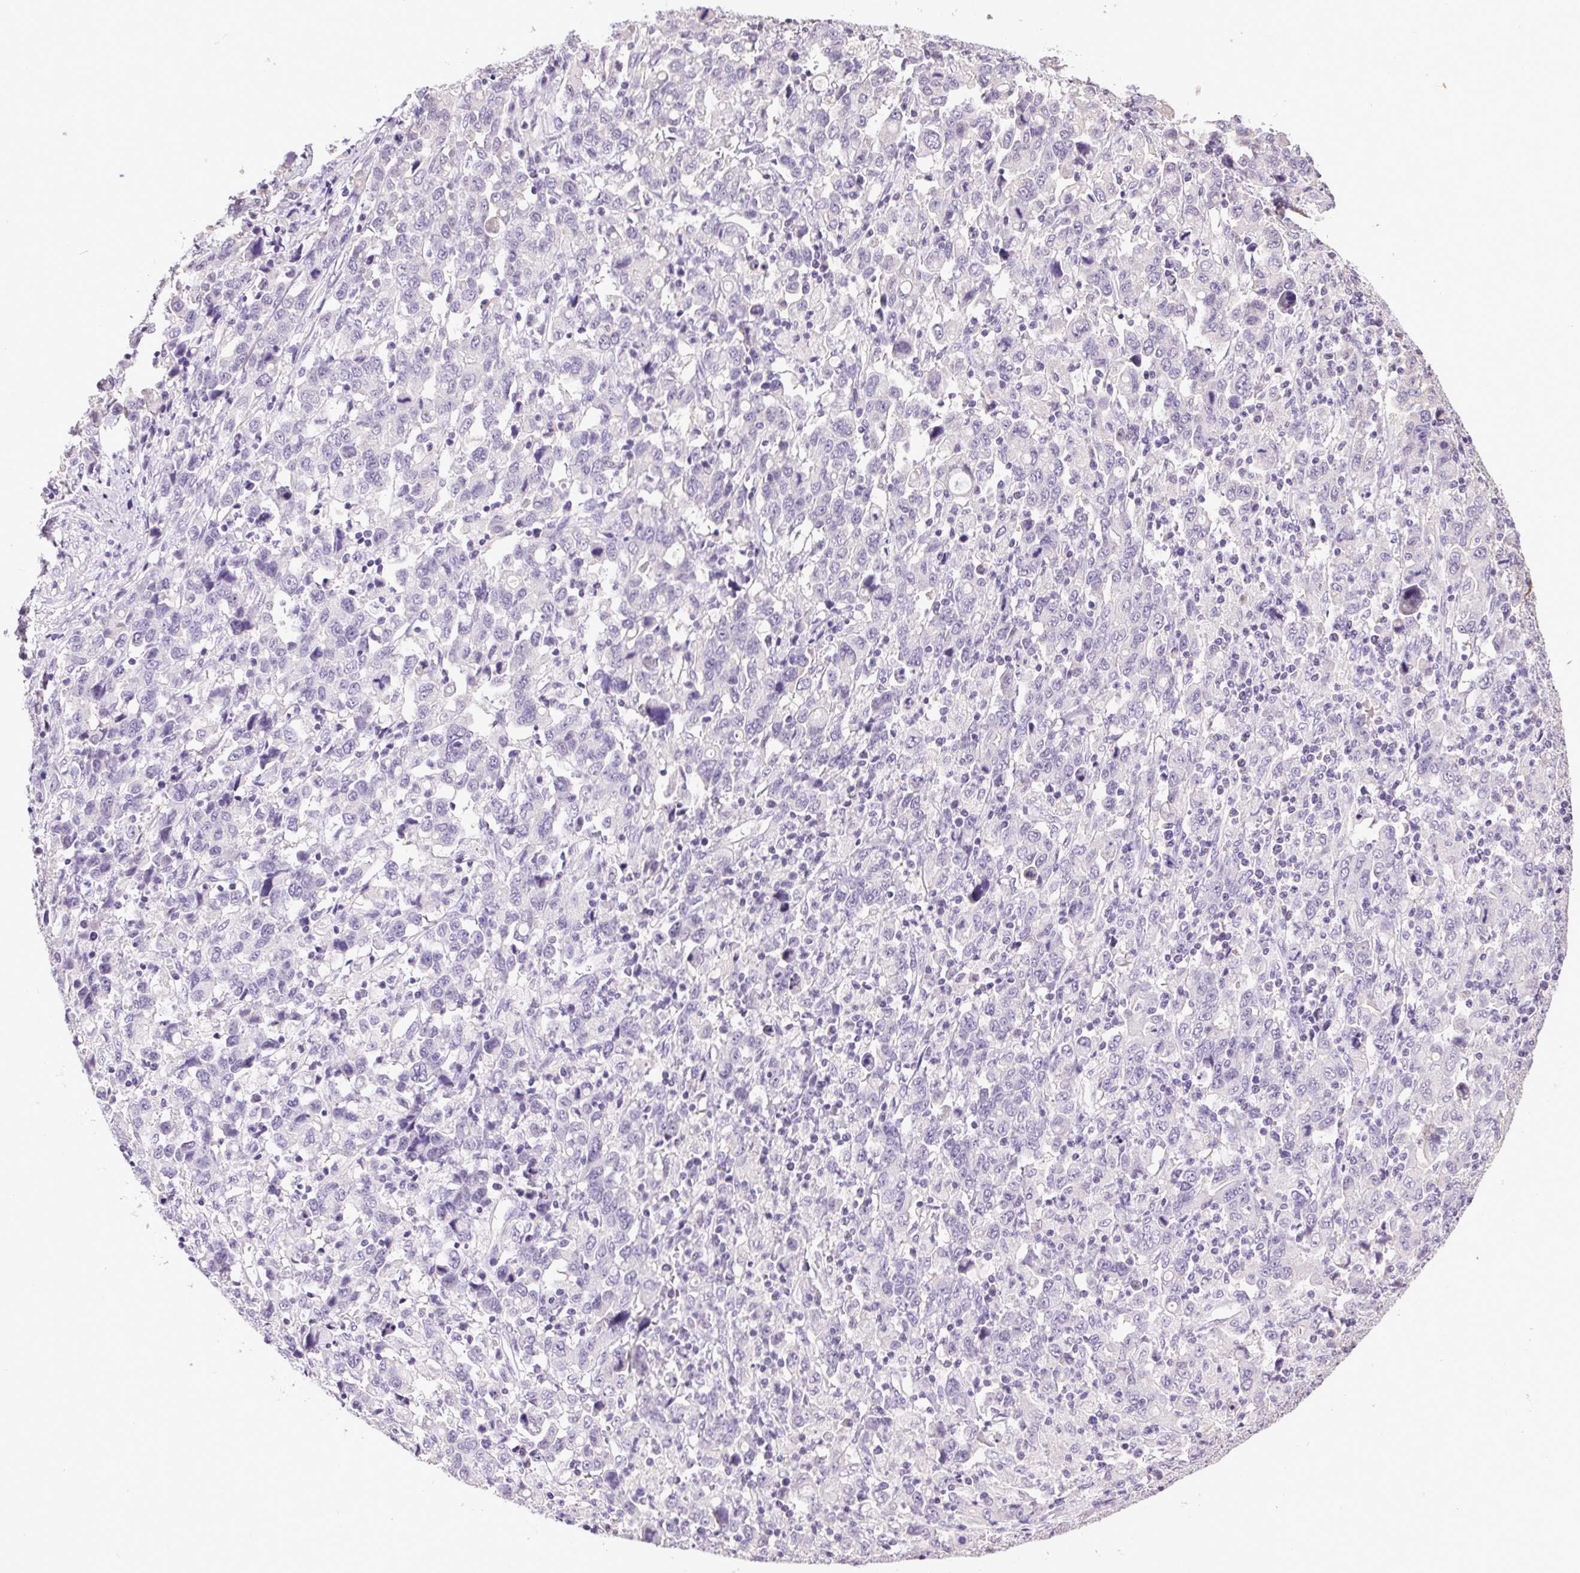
{"staining": {"intensity": "negative", "quantity": "none", "location": "none"}, "tissue": "stomach cancer", "cell_type": "Tumor cells", "image_type": "cancer", "snomed": [{"axis": "morphology", "description": "Adenocarcinoma, NOS"}, {"axis": "topography", "description": "Stomach, upper"}], "caption": "Immunohistochemical staining of stomach adenocarcinoma shows no significant staining in tumor cells.", "gene": "SYCE2", "patient": {"sex": "male", "age": 69}}